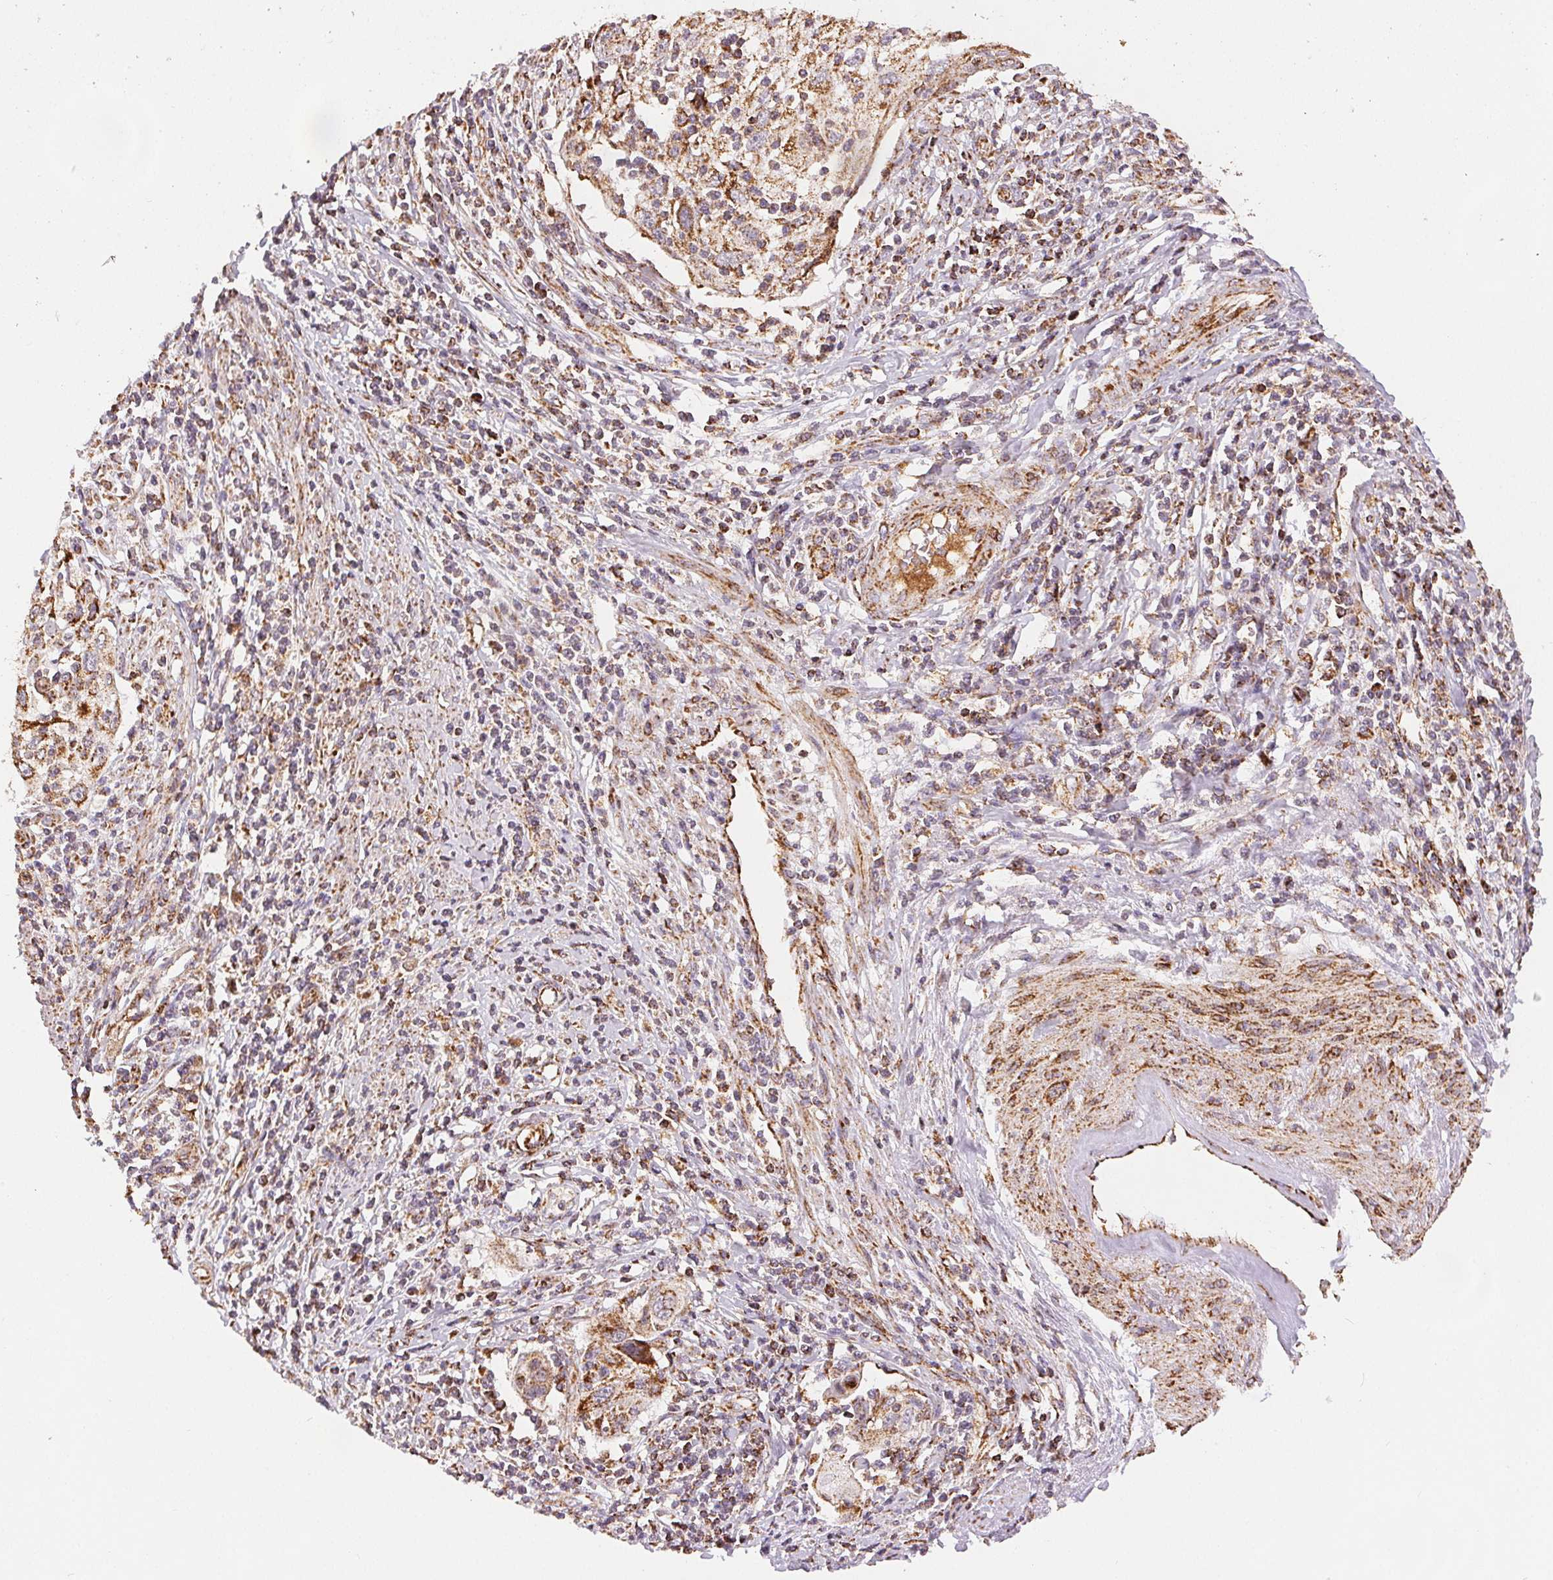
{"staining": {"intensity": "moderate", "quantity": ">75%", "location": "cytoplasmic/membranous"}, "tissue": "cervical cancer", "cell_type": "Tumor cells", "image_type": "cancer", "snomed": [{"axis": "morphology", "description": "Squamous cell carcinoma, NOS"}, {"axis": "topography", "description": "Cervix"}], "caption": "Cervical squamous cell carcinoma stained with immunohistochemistry (IHC) demonstrates moderate cytoplasmic/membranous staining in about >75% of tumor cells. The protein is shown in brown color, while the nuclei are stained blue.", "gene": "SDHB", "patient": {"sex": "female", "age": 70}}